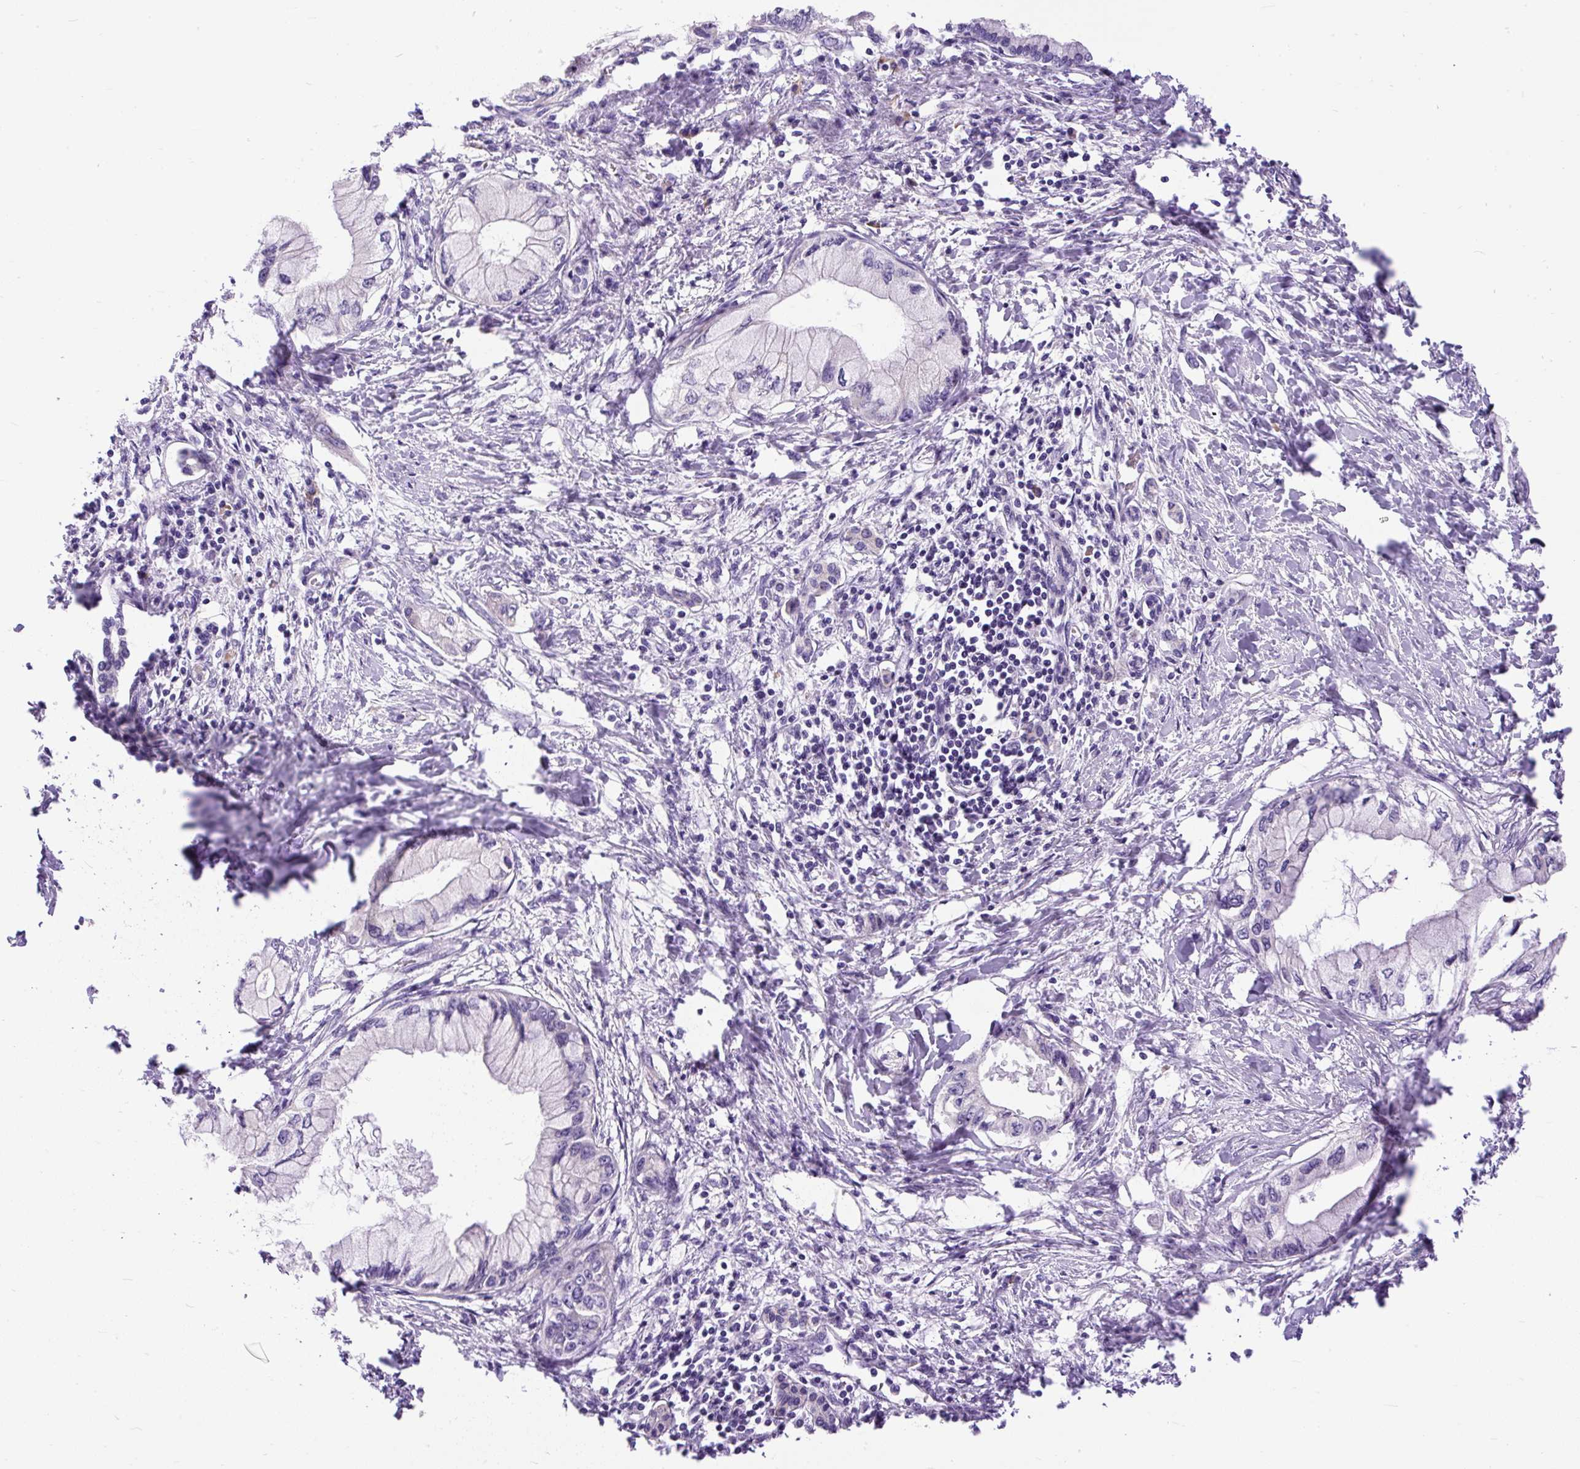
{"staining": {"intensity": "negative", "quantity": "none", "location": "none"}, "tissue": "pancreatic cancer", "cell_type": "Tumor cells", "image_type": "cancer", "snomed": [{"axis": "morphology", "description": "Adenocarcinoma, NOS"}, {"axis": "topography", "description": "Pancreas"}], "caption": "Tumor cells show no significant protein positivity in pancreatic cancer.", "gene": "SYBU", "patient": {"sex": "male", "age": 48}}